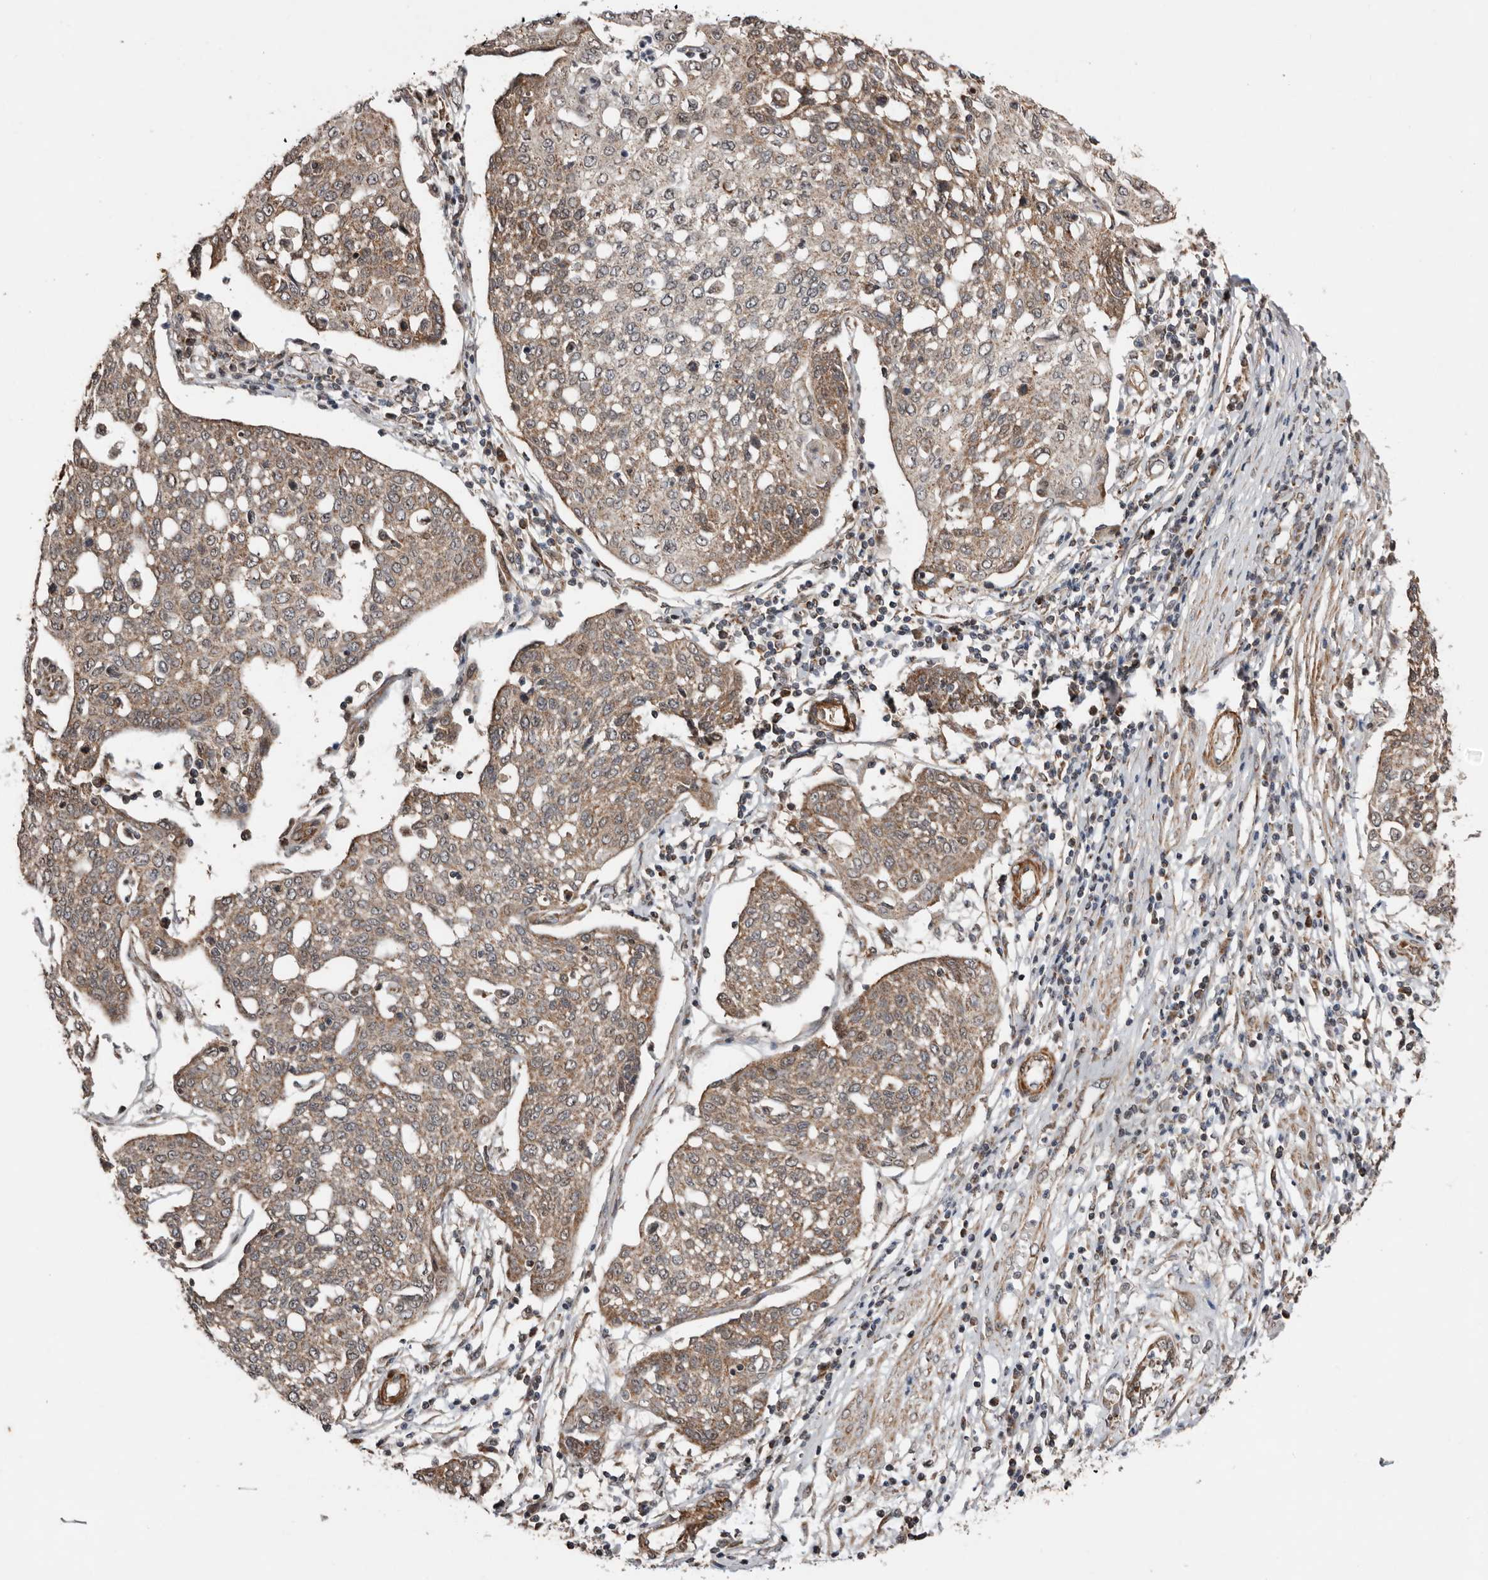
{"staining": {"intensity": "moderate", "quantity": ">75%", "location": "cytoplasmic/membranous"}, "tissue": "cervical cancer", "cell_type": "Tumor cells", "image_type": "cancer", "snomed": [{"axis": "morphology", "description": "Squamous cell carcinoma, NOS"}, {"axis": "topography", "description": "Cervix"}], "caption": "An immunohistochemistry (IHC) photomicrograph of neoplastic tissue is shown. Protein staining in brown highlights moderate cytoplasmic/membranous positivity in cervical cancer (squamous cell carcinoma) within tumor cells. Nuclei are stained in blue.", "gene": "PROKR1", "patient": {"sex": "female", "age": 34}}